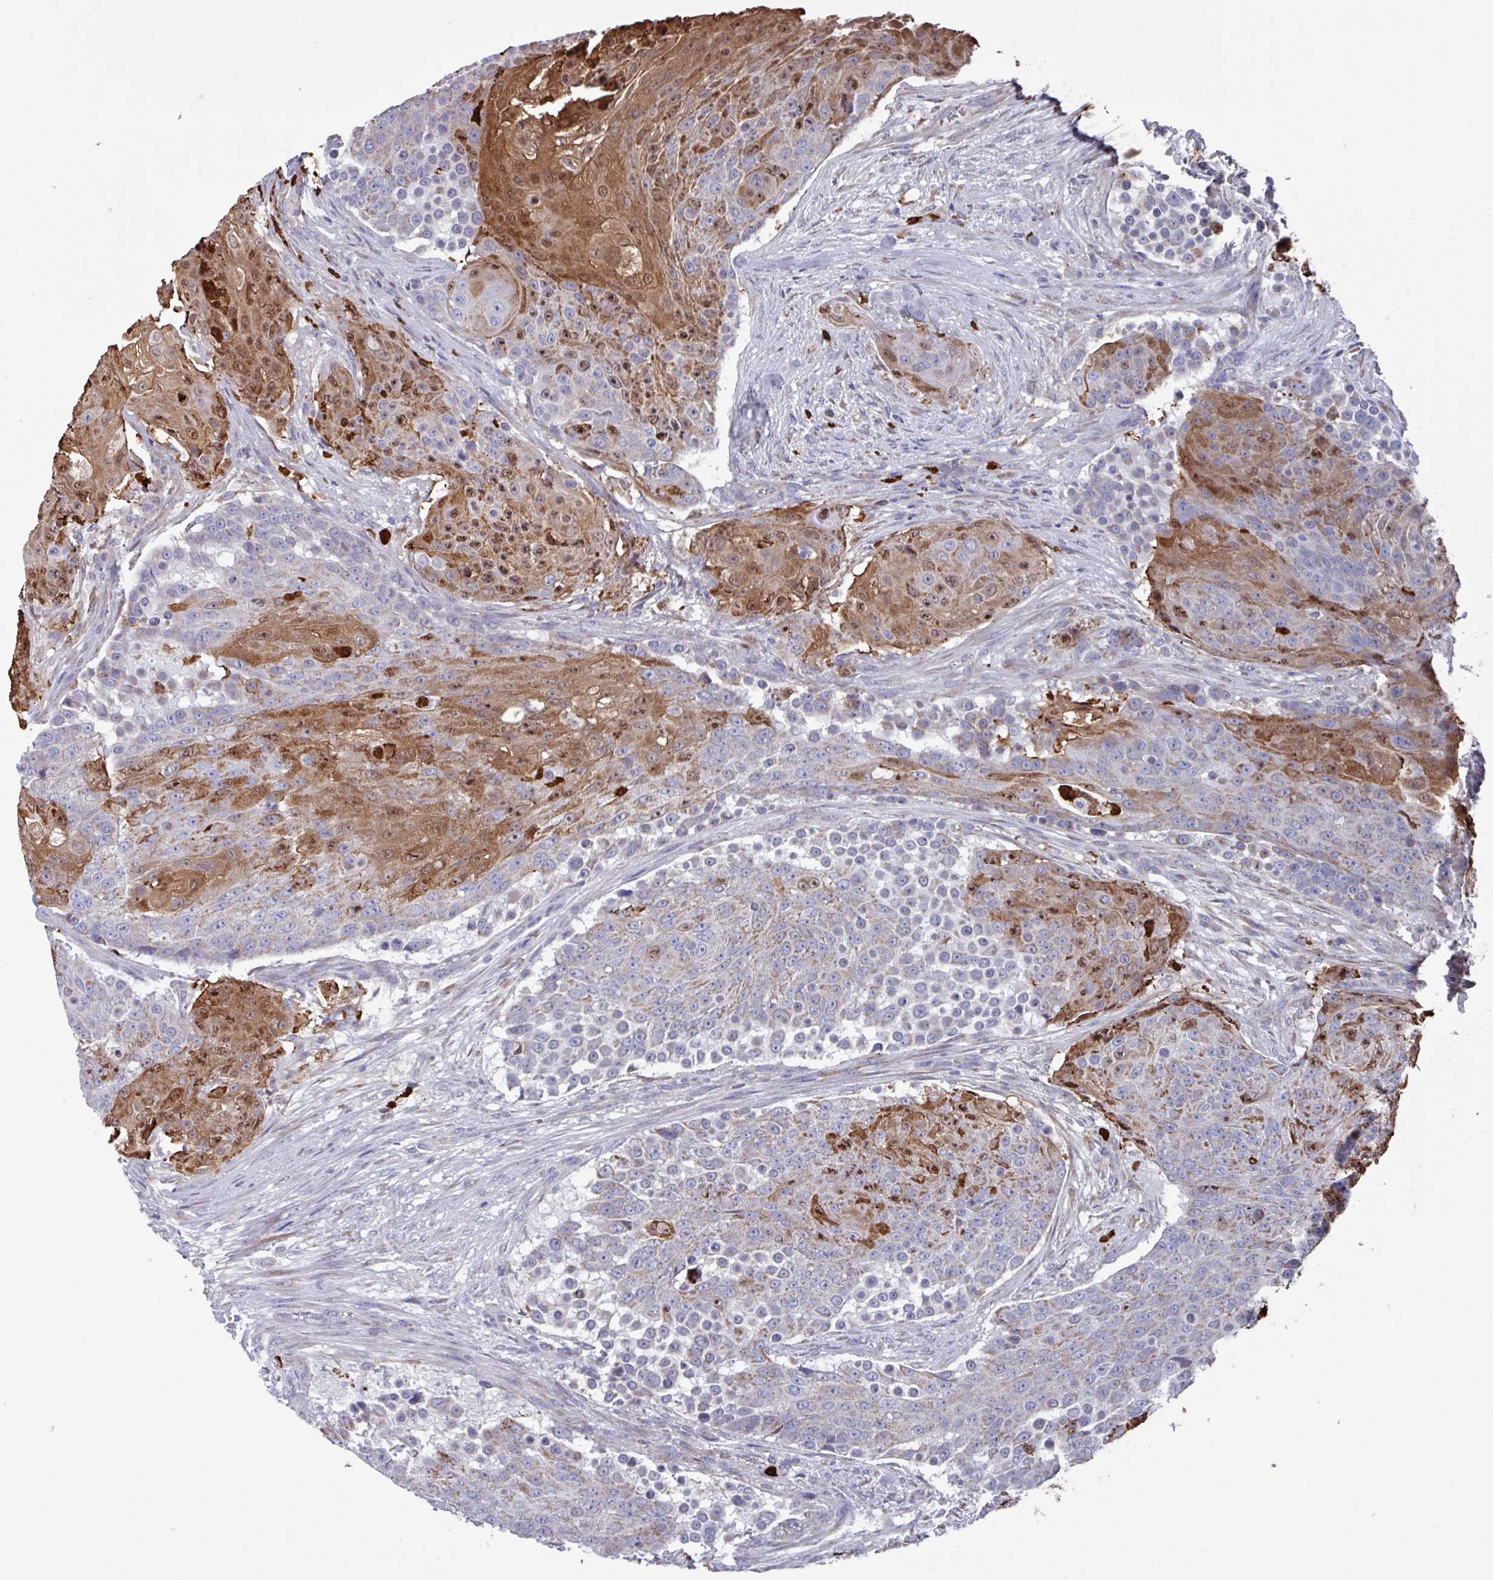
{"staining": {"intensity": "strong", "quantity": "25%-75%", "location": "cytoplasmic/membranous,nuclear"}, "tissue": "urothelial cancer", "cell_type": "Tumor cells", "image_type": "cancer", "snomed": [{"axis": "morphology", "description": "Urothelial carcinoma, High grade"}, {"axis": "topography", "description": "Urinary bladder"}], "caption": "High-grade urothelial carcinoma was stained to show a protein in brown. There is high levels of strong cytoplasmic/membranous and nuclear expression in approximately 25%-75% of tumor cells. (Stains: DAB in brown, nuclei in blue, Microscopy: brightfield microscopy at high magnification).", "gene": "UQCC2", "patient": {"sex": "female", "age": 63}}